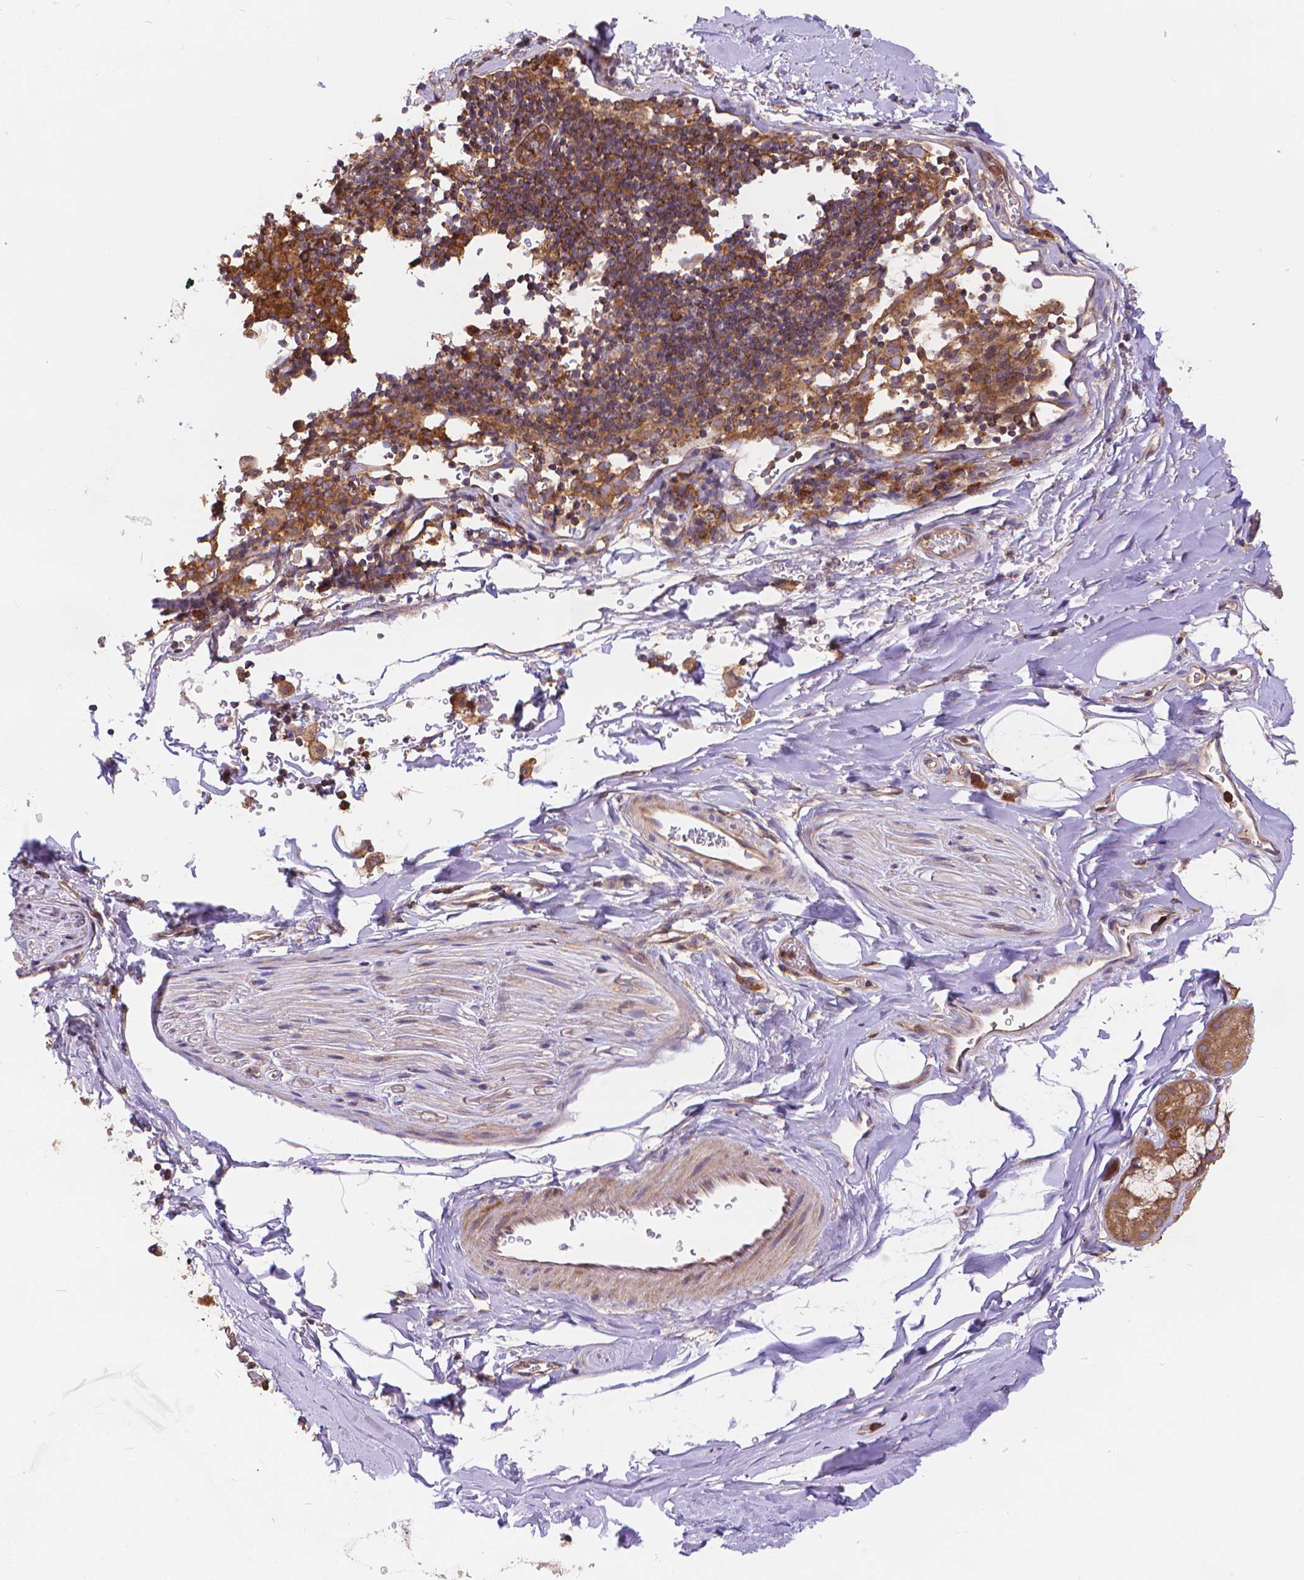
{"staining": {"intensity": "moderate", "quantity": ">75%", "location": "cytoplasmic/membranous"}, "tissue": "bronchus", "cell_type": "Respiratory epithelial cells", "image_type": "normal", "snomed": [{"axis": "morphology", "description": "Normal tissue, NOS"}, {"axis": "topography", "description": "Cartilage tissue"}, {"axis": "topography", "description": "Bronchus"}], "caption": "Protein expression analysis of normal bronchus demonstrates moderate cytoplasmic/membranous staining in about >75% of respiratory epithelial cells. The staining is performed using DAB (3,3'-diaminobenzidine) brown chromogen to label protein expression. The nuclei are counter-stained blue using hematoxylin.", "gene": "ARAP1", "patient": {"sex": "male", "age": 58}}